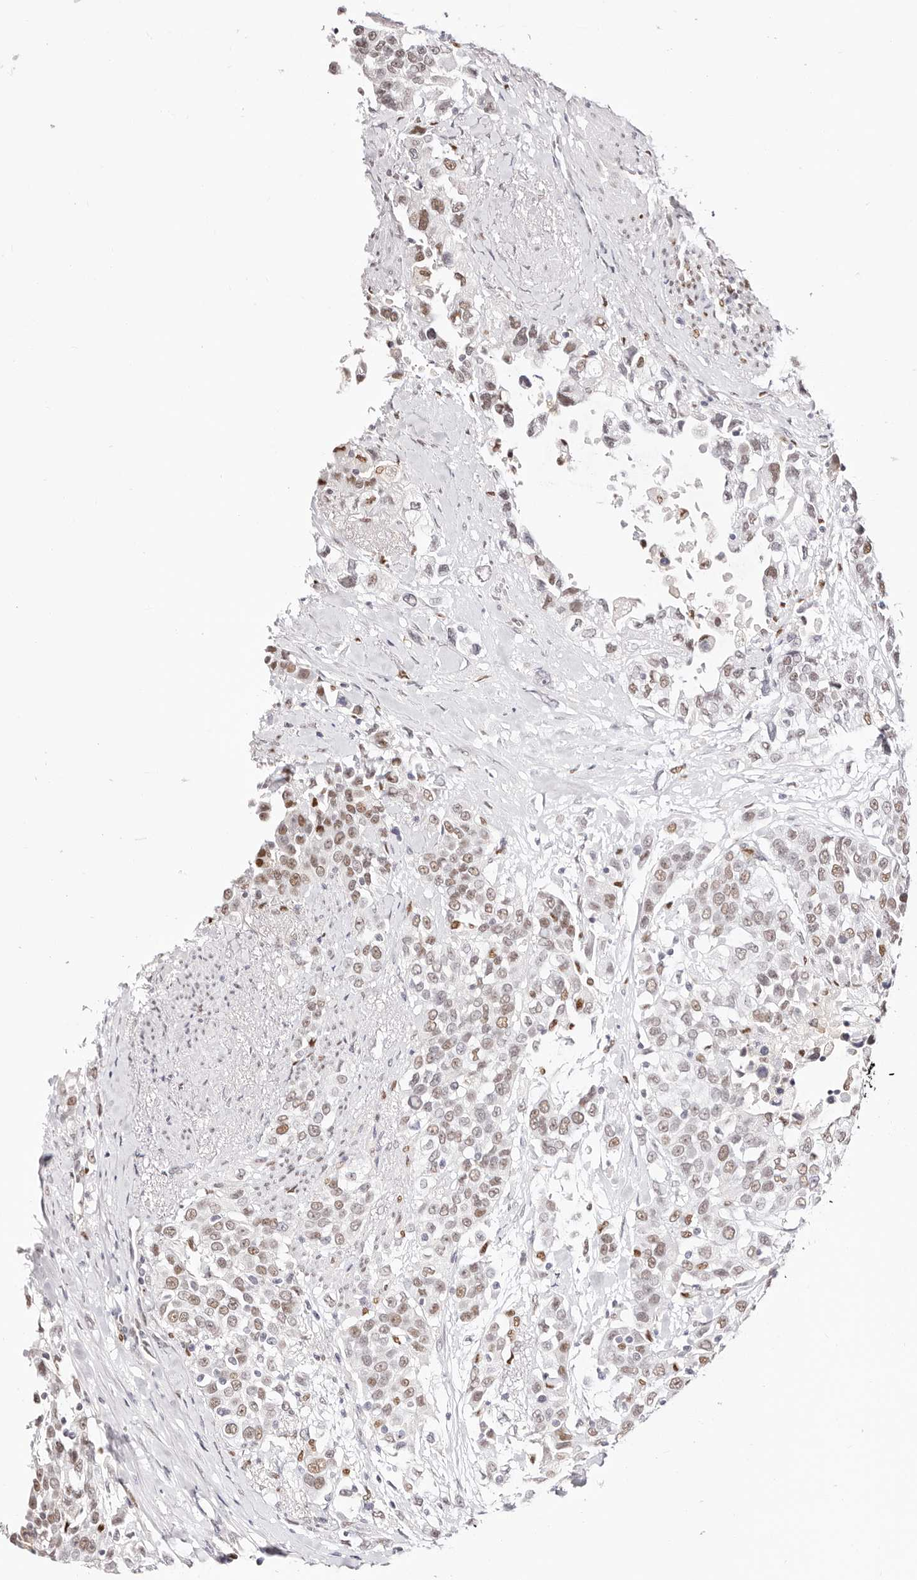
{"staining": {"intensity": "weak", "quantity": ">75%", "location": "nuclear"}, "tissue": "urothelial cancer", "cell_type": "Tumor cells", "image_type": "cancer", "snomed": [{"axis": "morphology", "description": "Urothelial carcinoma, High grade"}, {"axis": "topography", "description": "Urinary bladder"}], "caption": "This is an image of immunohistochemistry (IHC) staining of high-grade urothelial carcinoma, which shows weak staining in the nuclear of tumor cells.", "gene": "TKT", "patient": {"sex": "female", "age": 80}}